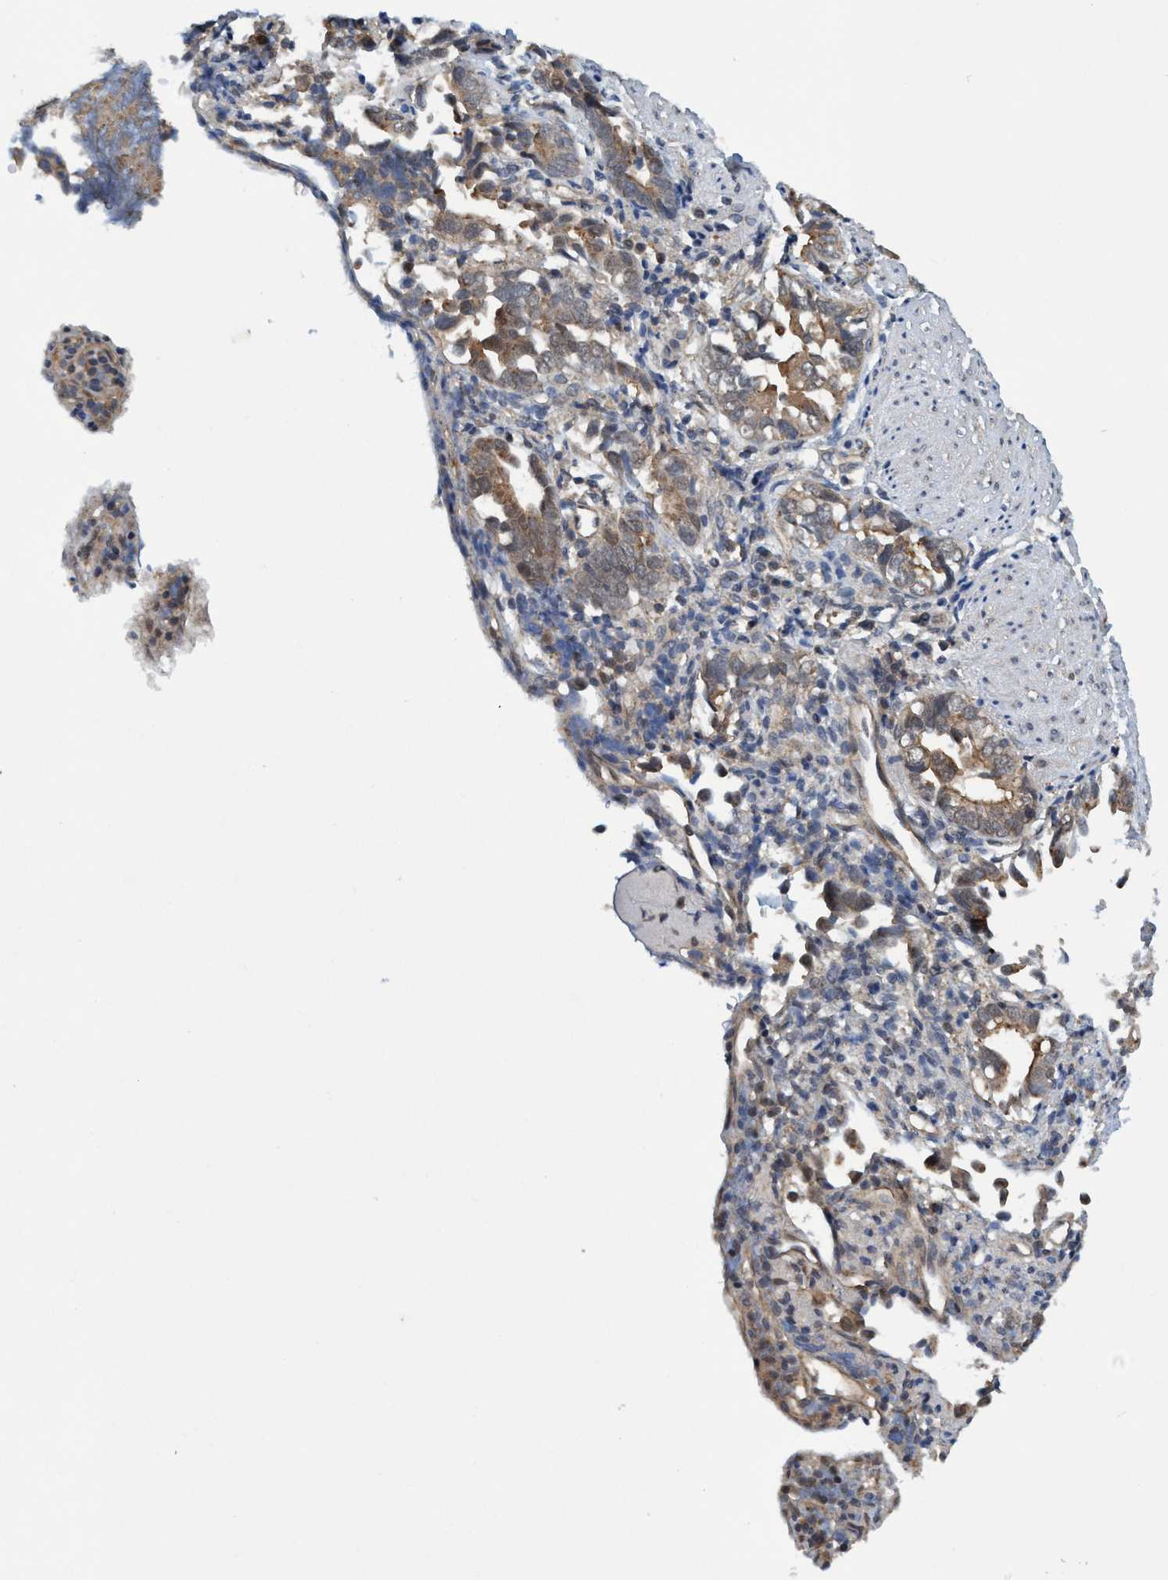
{"staining": {"intensity": "weak", "quantity": ">75%", "location": "cytoplasmic/membranous"}, "tissue": "liver cancer", "cell_type": "Tumor cells", "image_type": "cancer", "snomed": [{"axis": "morphology", "description": "Cholangiocarcinoma"}, {"axis": "topography", "description": "Liver"}], "caption": "Immunohistochemistry staining of cholangiocarcinoma (liver), which reveals low levels of weak cytoplasmic/membranous staining in about >75% of tumor cells indicating weak cytoplasmic/membranous protein positivity. The staining was performed using DAB (brown) for protein detection and nuclei were counterstained in hematoxylin (blue).", "gene": "TRIM65", "patient": {"sex": "female", "age": 79}}